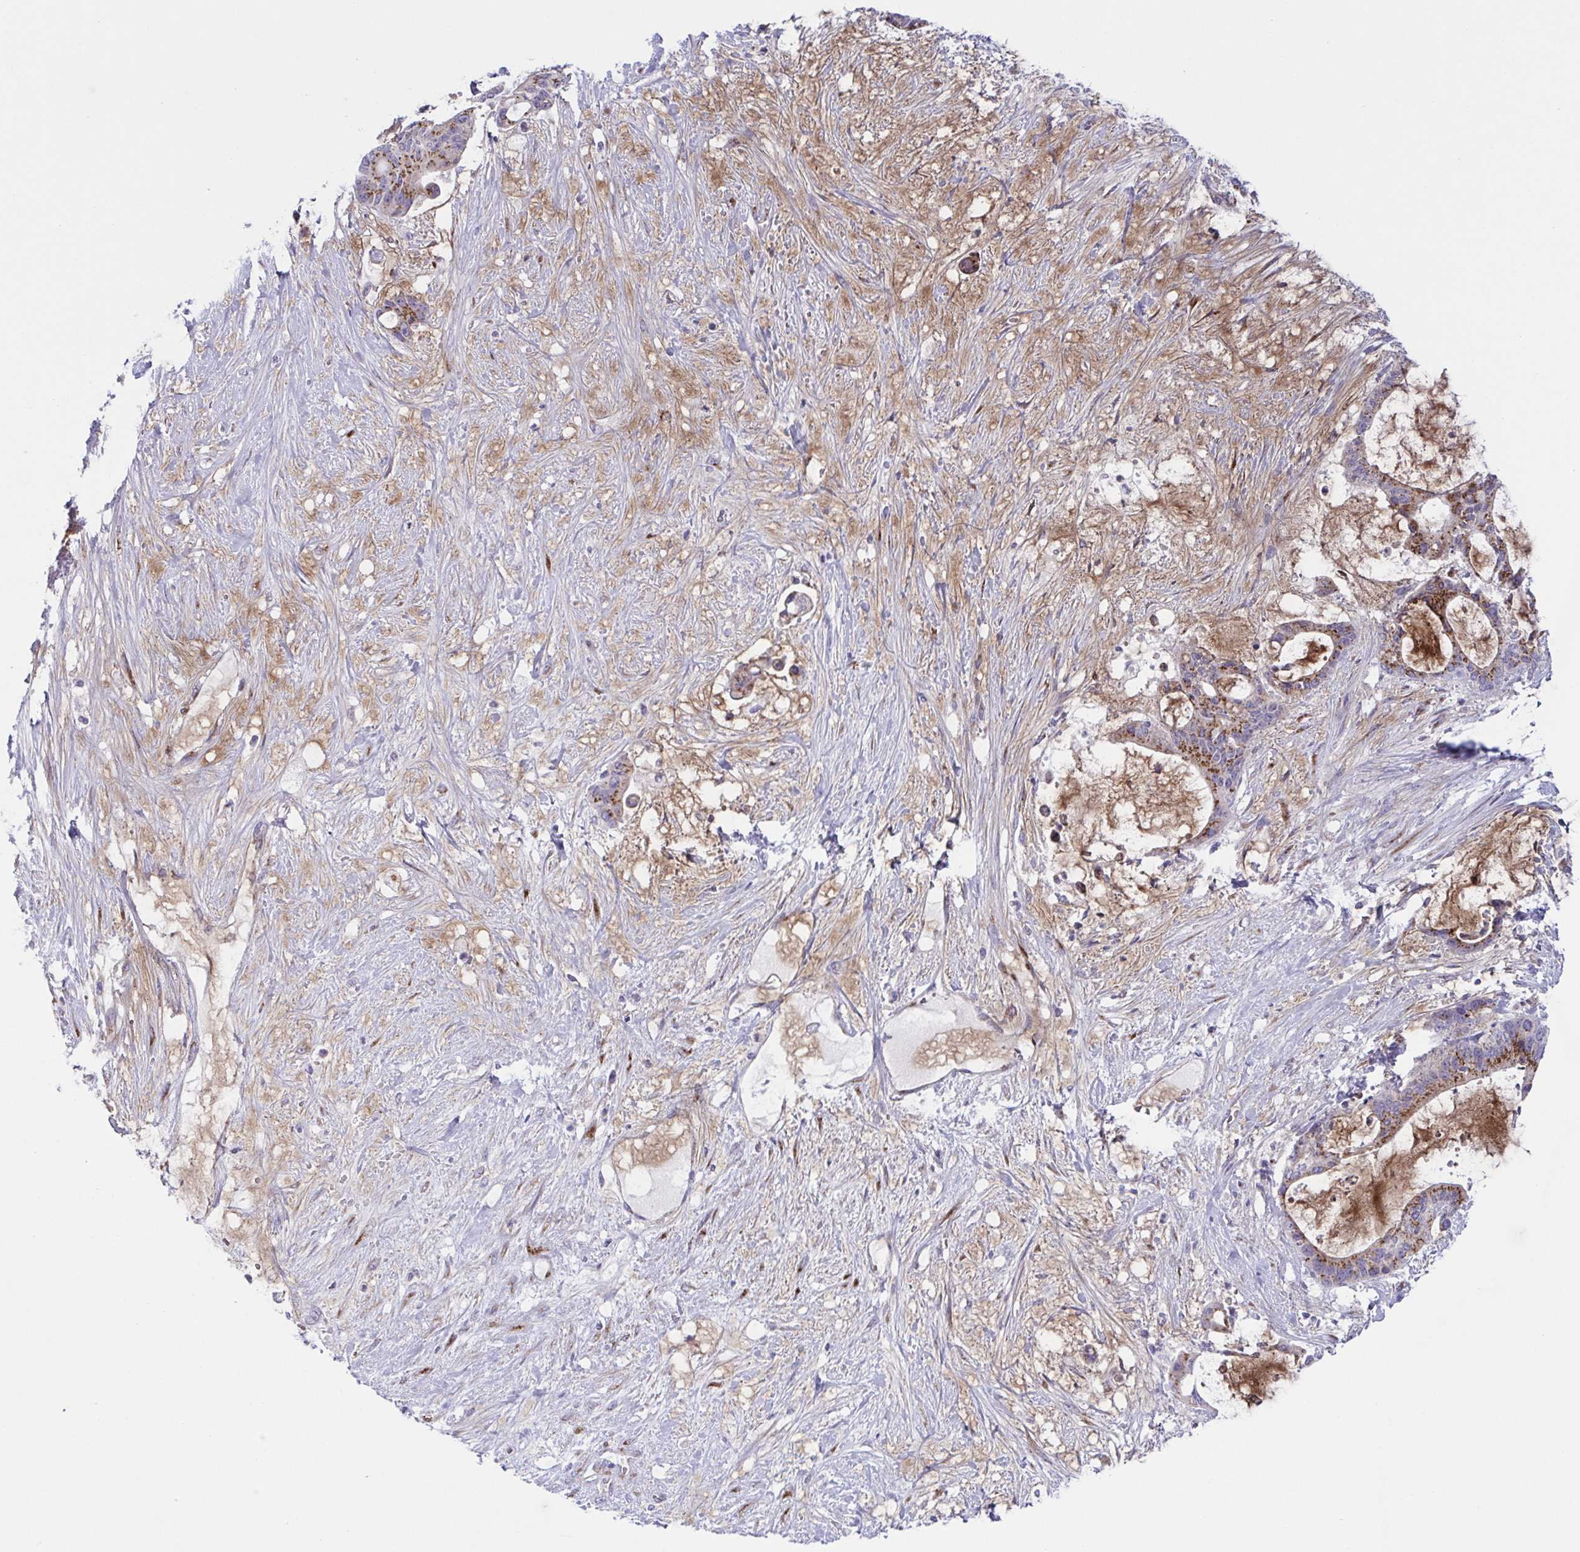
{"staining": {"intensity": "moderate", "quantity": "25%-75%", "location": "cytoplasmic/membranous"}, "tissue": "liver cancer", "cell_type": "Tumor cells", "image_type": "cancer", "snomed": [{"axis": "morphology", "description": "Normal tissue, NOS"}, {"axis": "morphology", "description": "Cholangiocarcinoma"}, {"axis": "topography", "description": "Liver"}, {"axis": "topography", "description": "Peripheral nerve tissue"}], "caption": "This image exhibits IHC staining of liver cancer, with medium moderate cytoplasmic/membranous positivity in about 25%-75% of tumor cells.", "gene": "COL17A1", "patient": {"sex": "female", "age": 73}}